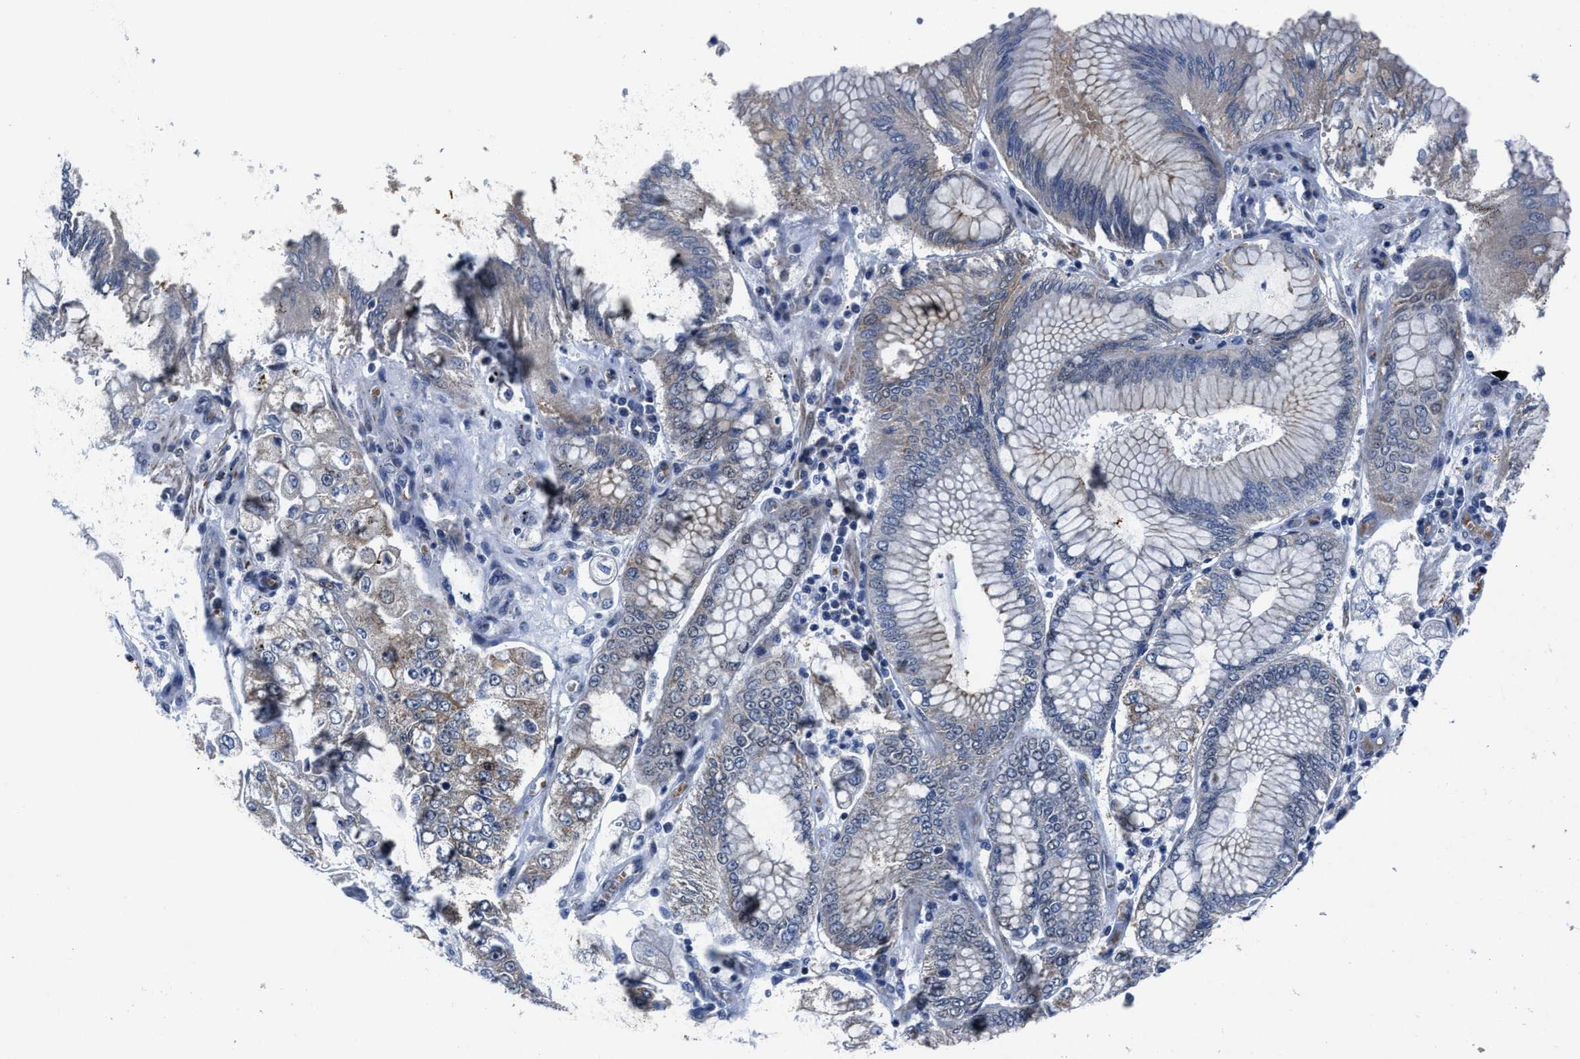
{"staining": {"intensity": "weak", "quantity": "<25%", "location": "cytoplasmic/membranous"}, "tissue": "stomach cancer", "cell_type": "Tumor cells", "image_type": "cancer", "snomed": [{"axis": "morphology", "description": "Adenocarcinoma, NOS"}, {"axis": "topography", "description": "Stomach"}], "caption": "The micrograph reveals no significant positivity in tumor cells of adenocarcinoma (stomach).", "gene": "ID3", "patient": {"sex": "male", "age": 76}}